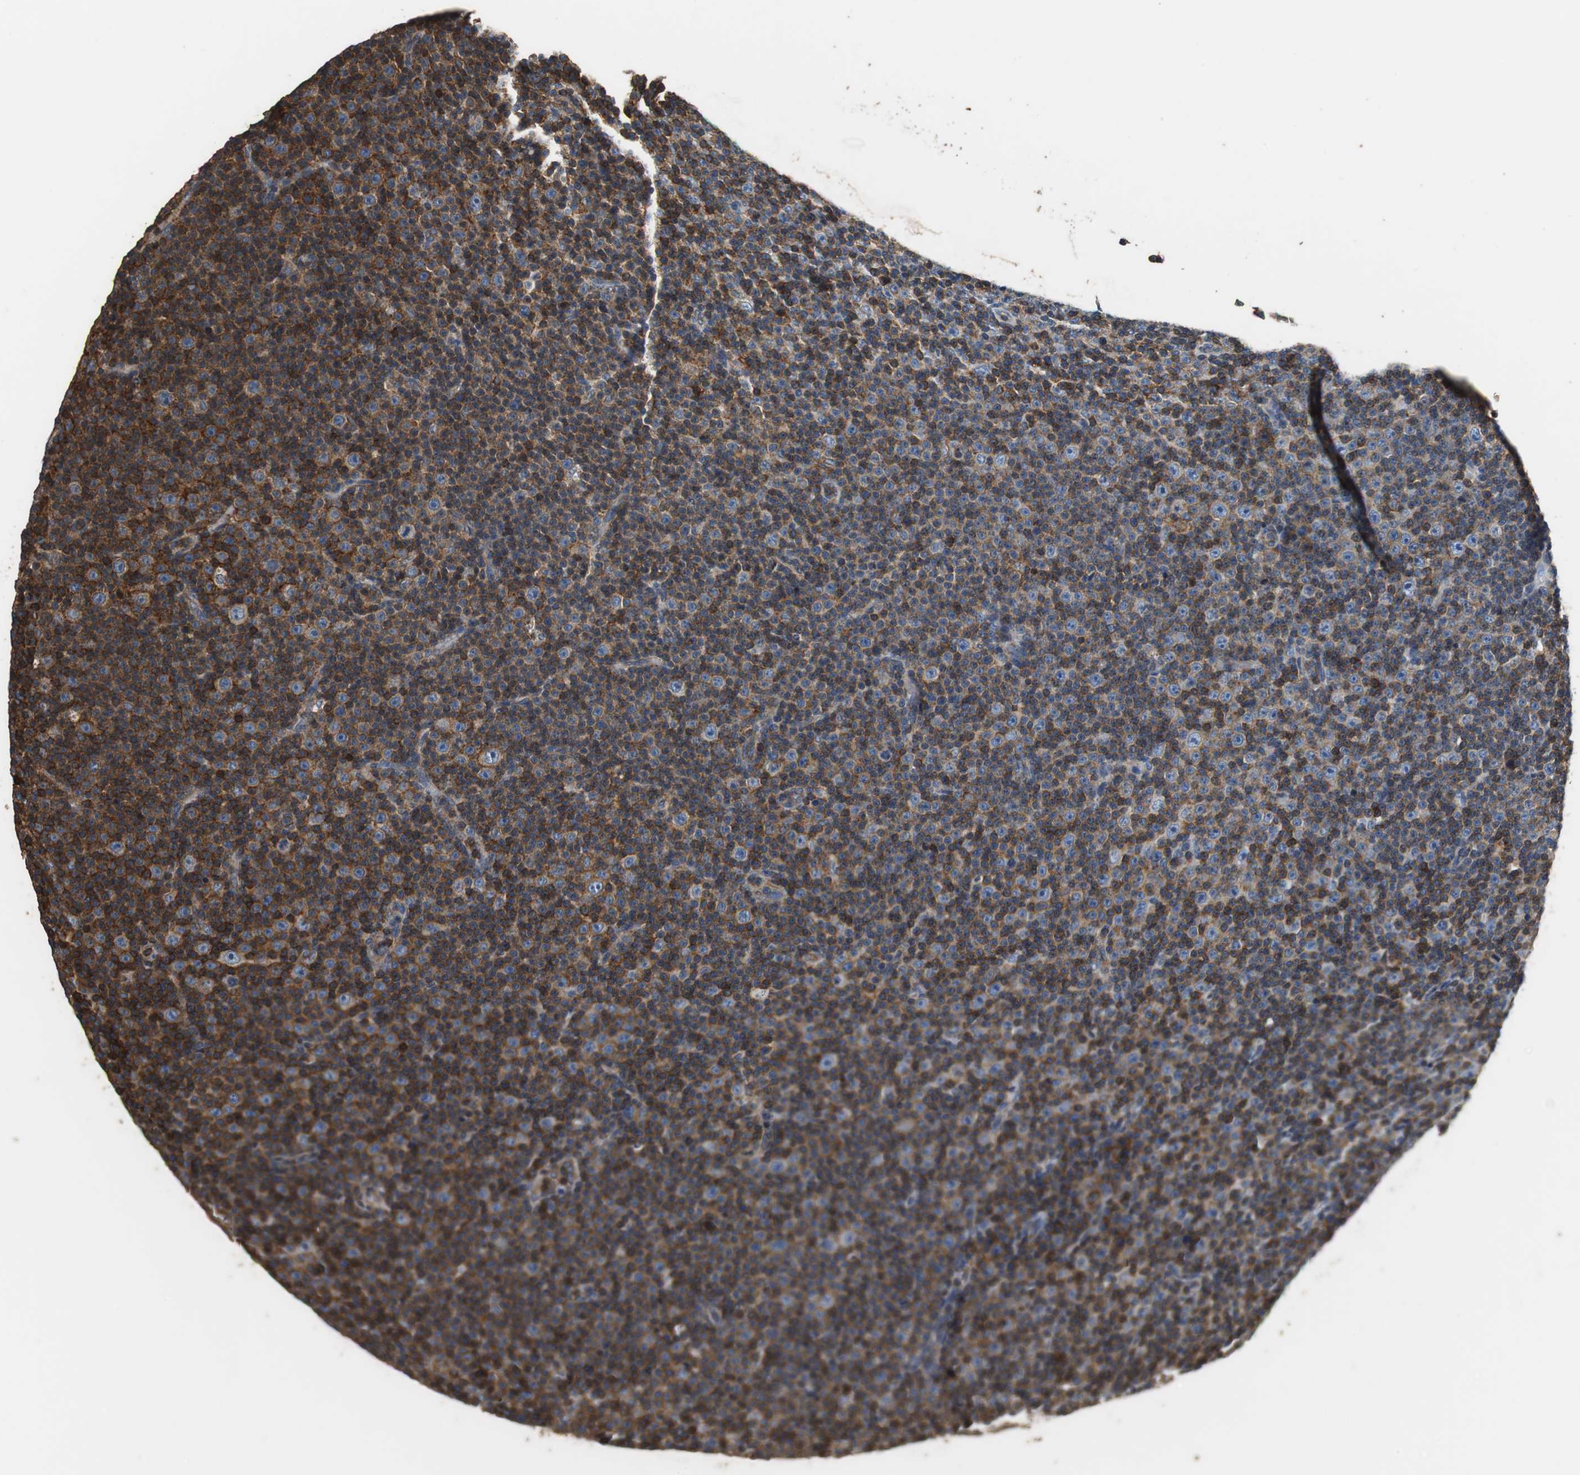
{"staining": {"intensity": "moderate", "quantity": "25%-75%", "location": "cytoplasmic/membranous"}, "tissue": "lymphoma", "cell_type": "Tumor cells", "image_type": "cancer", "snomed": [{"axis": "morphology", "description": "Malignant lymphoma, non-Hodgkin's type, Low grade"}, {"axis": "topography", "description": "Lymph node"}], "caption": "This image demonstrates low-grade malignant lymphoma, non-Hodgkin's type stained with IHC to label a protein in brown. The cytoplasmic/membranous of tumor cells show moderate positivity for the protein. Nuclei are counter-stained blue.", "gene": "PRKRA", "patient": {"sex": "female", "age": 67}}